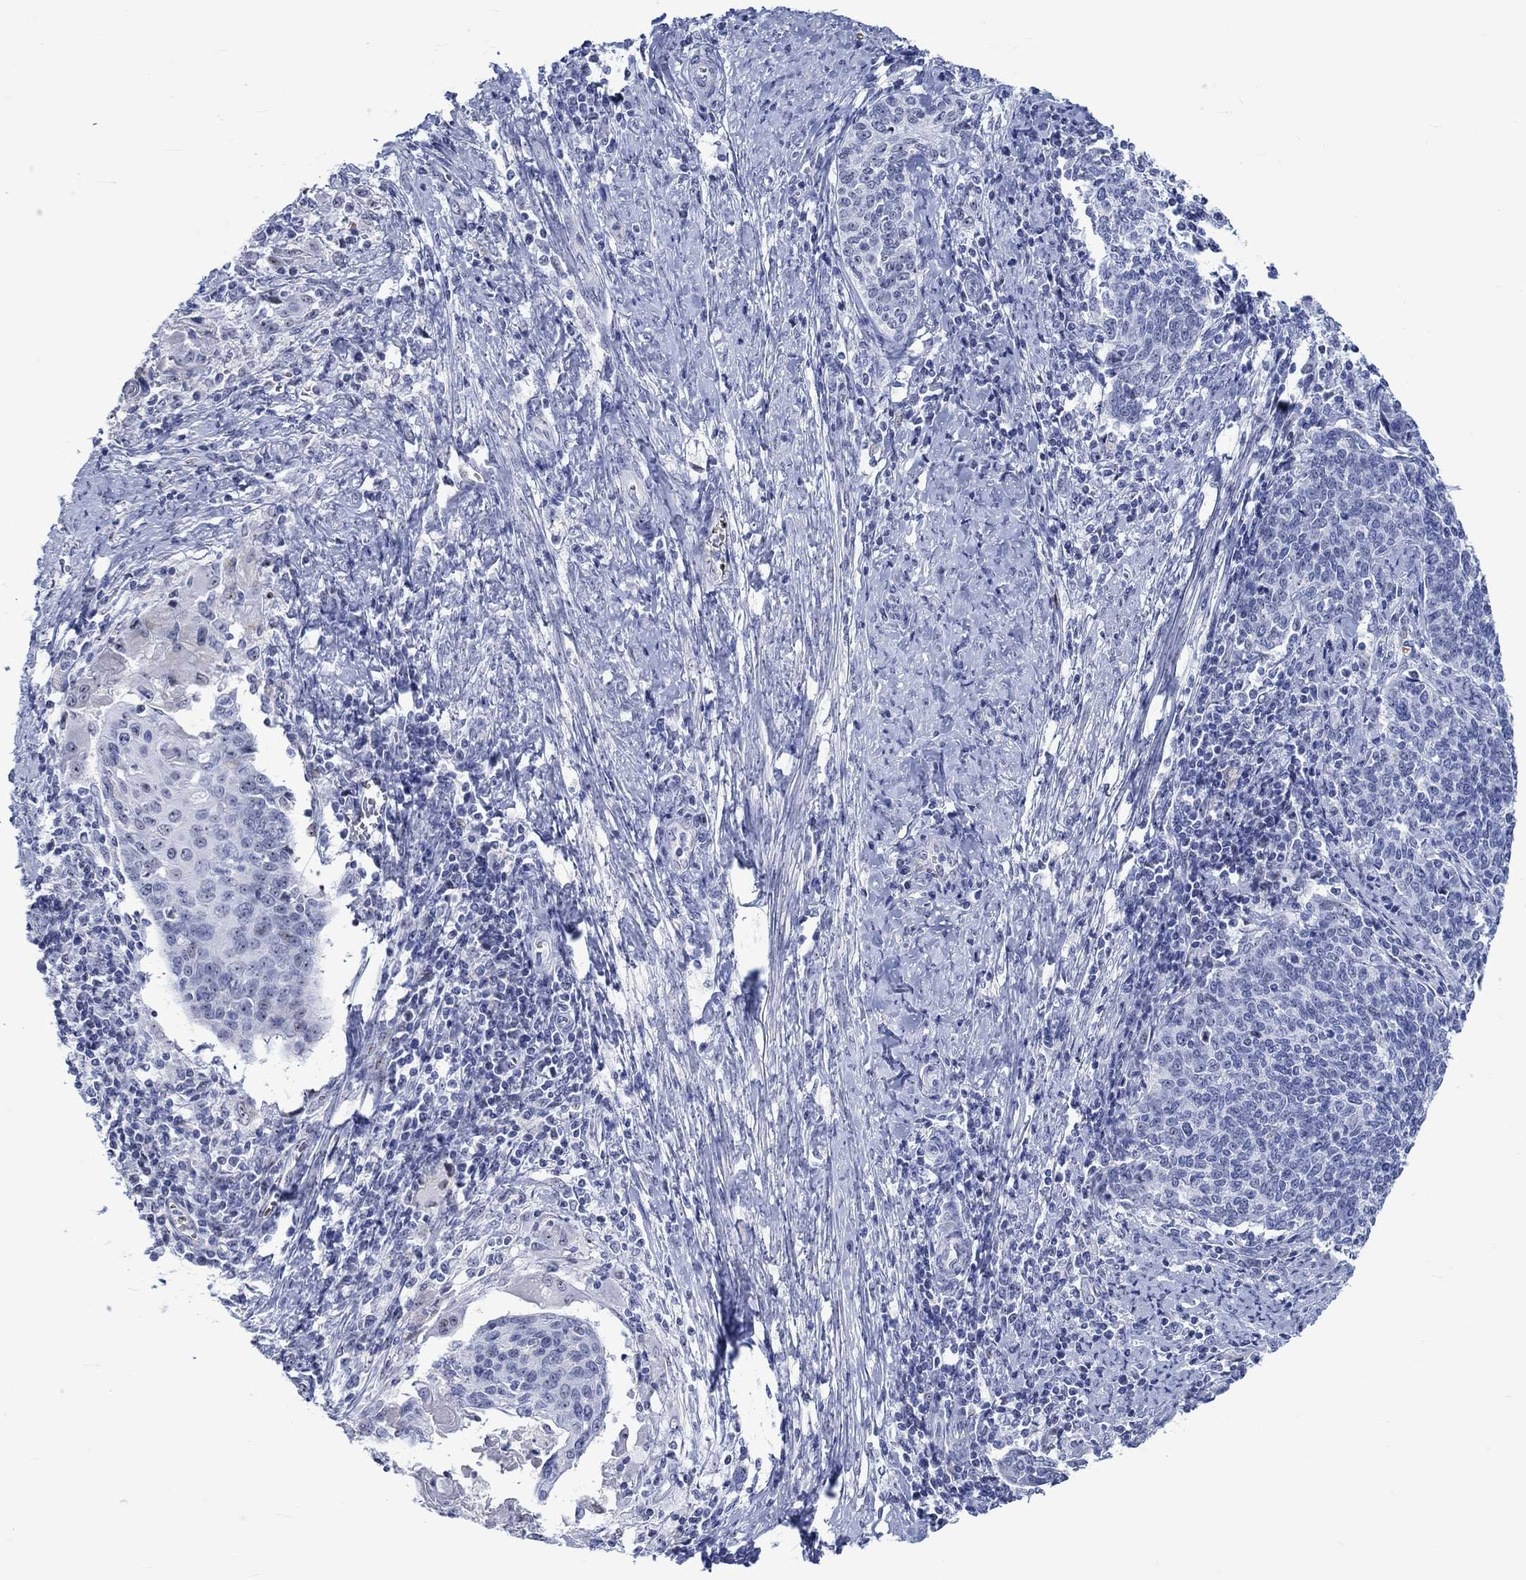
{"staining": {"intensity": "weak", "quantity": "<25%", "location": "nuclear"}, "tissue": "cervical cancer", "cell_type": "Tumor cells", "image_type": "cancer", "snomed": [{"axis": "morphology", "description": "Squamous cell carcinoma, NOS"}, {"axis": "topography", "description": "Cervix"}], "caption": "This is a photomicrograph of immunohistochemistry (IHC) staining of cervical squamous cell carcinoma, which shows no expression in tumor cells.", "gene": "ZNF446", "patient": {"sex": "female", "age": 39}}